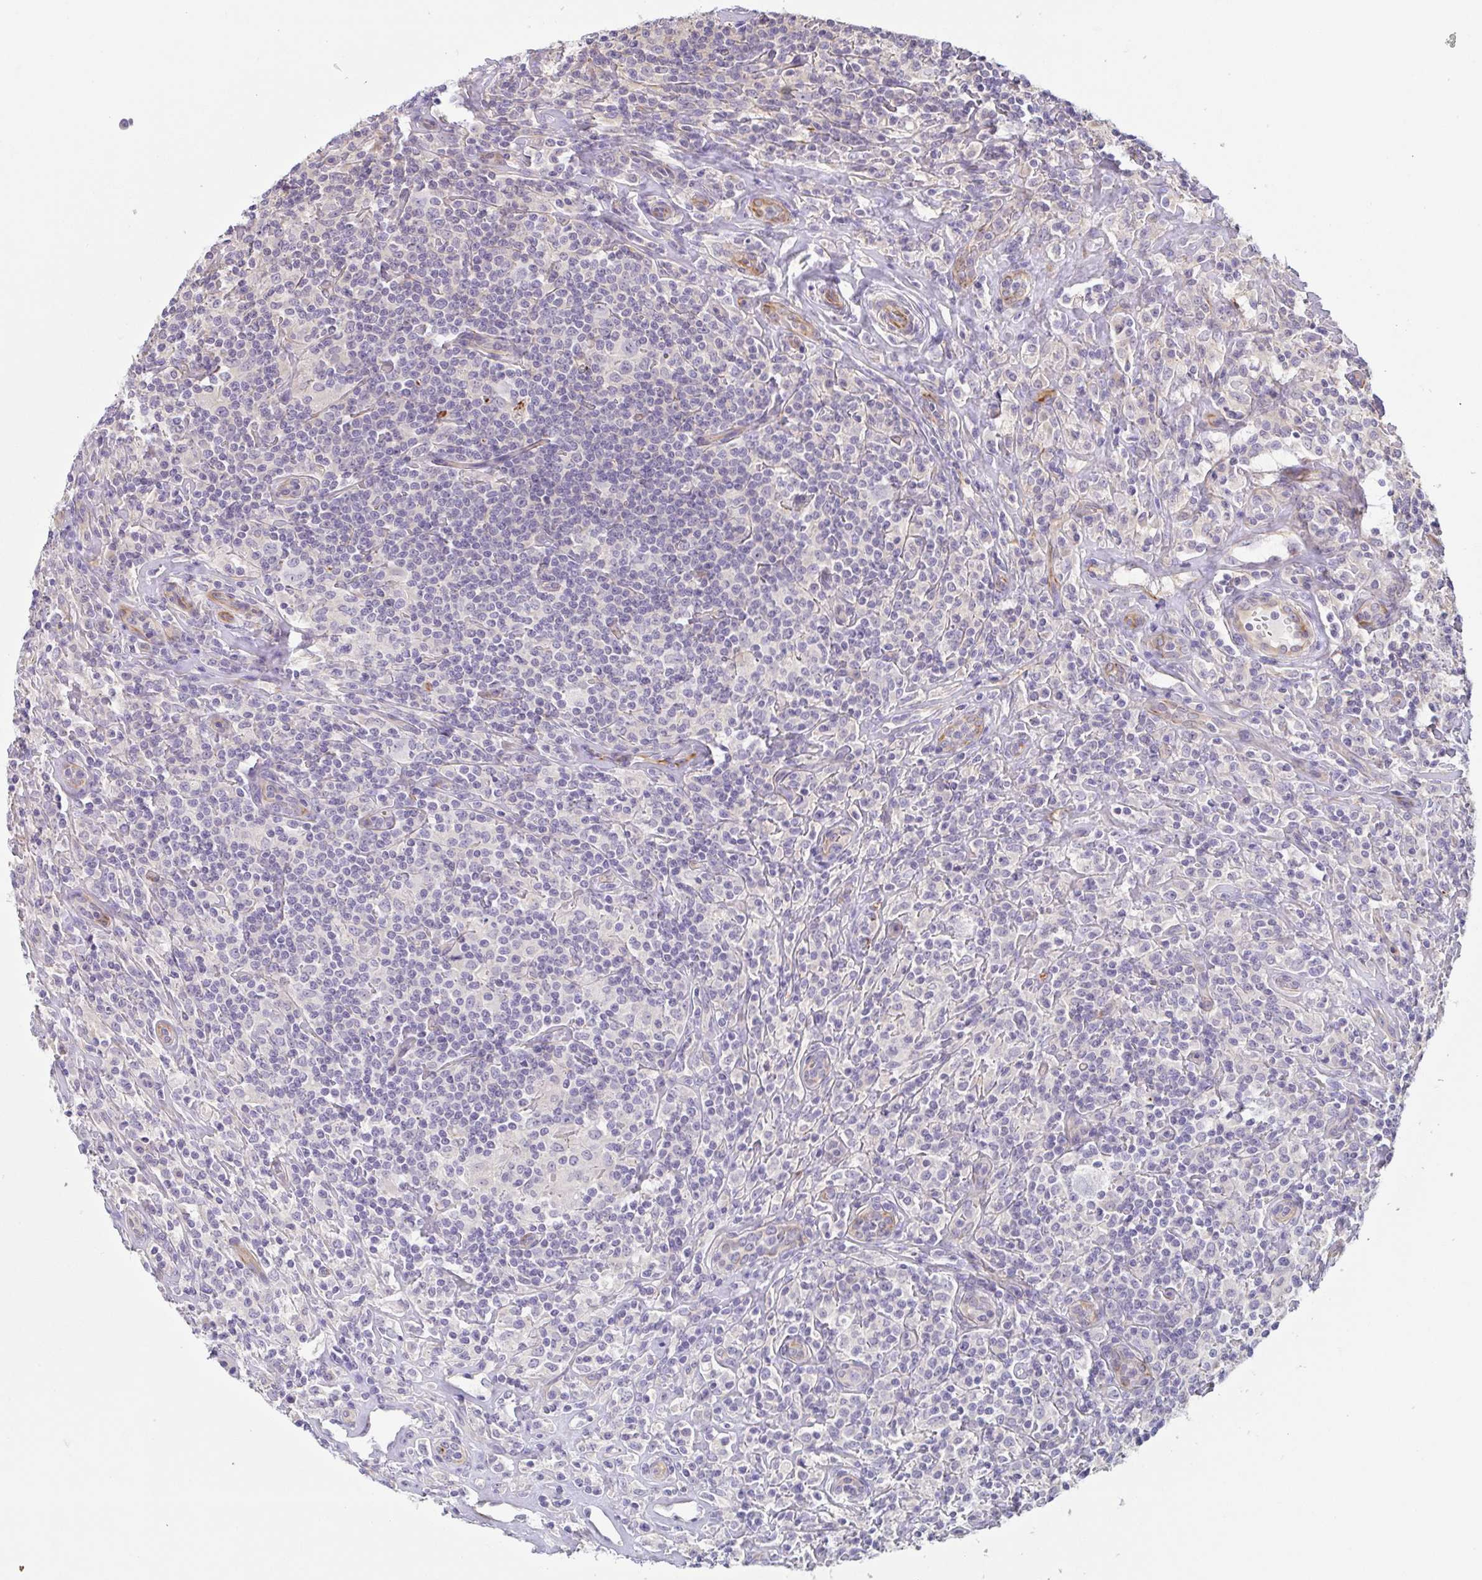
{"staining": {"intensity": "negative", "quantity": "none", "location": "none"}, "tissue": "lymphoma", "cell_type": "Tumor cells", "image_type": "cancer", "snomed": [{"axis": "morphology", "description": "Hodgkin's disease, NOS"}, {"axis": "morphology", "description": "Hodgkin's lymphoma, nodular sclerosis"}, {"axis": "topography", "description": "Lymph node"}], "caption": "Protein analysis of Hodgkin's disease demonstrates no significant staining in tumor cells.", "gene": "COL17A1", "patient": {"sex": "female", "age": 10}}